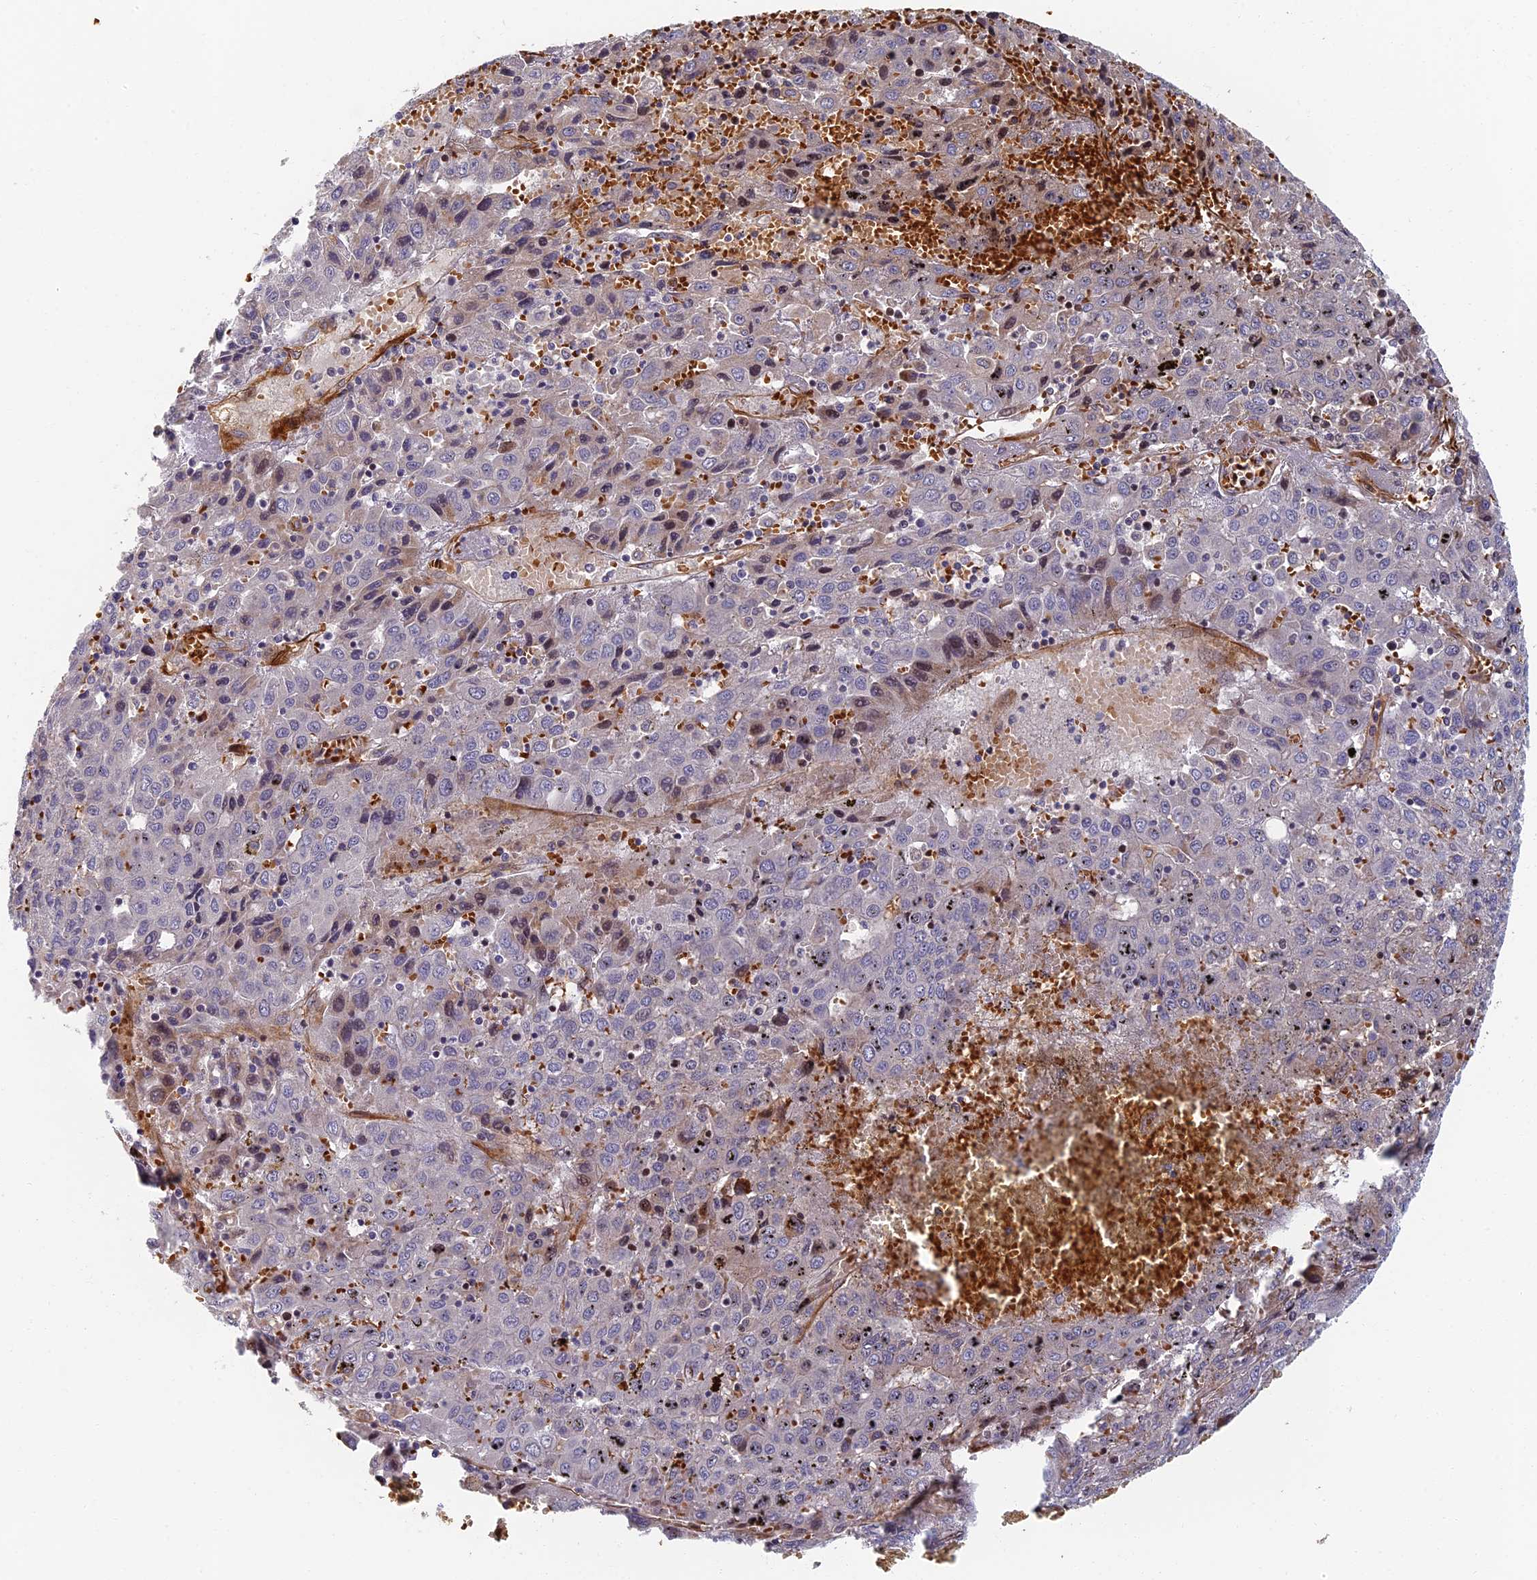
{"staining": {"intensity": "negative", "quantity": "none", "location": "none"}, "tissue": "liver cancer", "cell_type": "Tumor cells", "image_type": "cancer", "snomed": [{"axis": "morphology", "description": "Carcinoma, Hepatocellular, NOS"}, {"axis": "topography", "description": "Liver"}], "caption": "Tumor cells show no significant expression in liver hepatocellular carcinoma.", "gene": "ABCB10", "patient": {"sex": "female", "age": 53}}